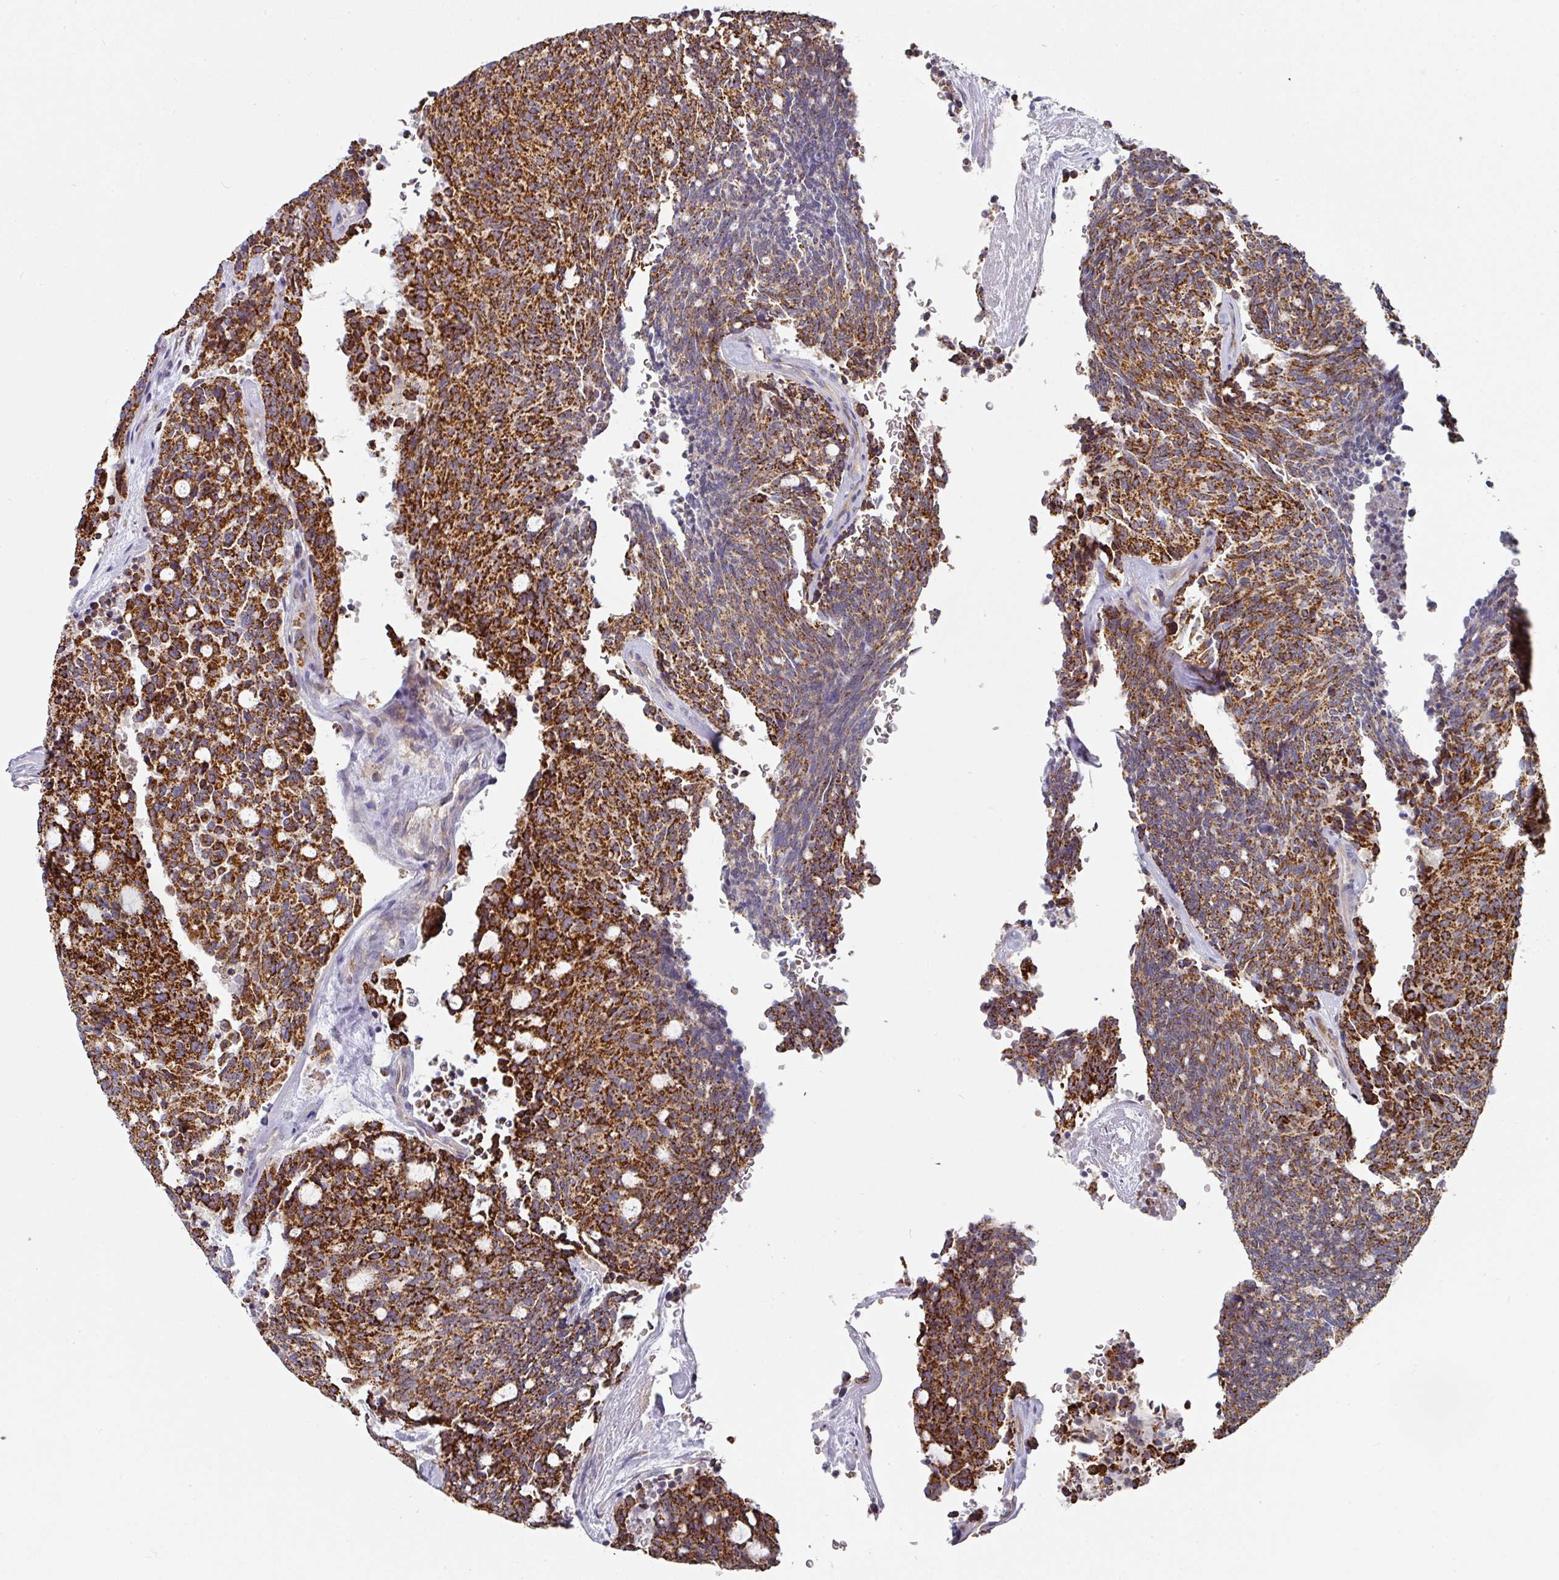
{"staining": {"intensity": "strong", "quantity": ">75%", "location": "cytoplasmic/membranous"}, "tissue": "carcinoid", "cell_type": "Tumor cells", "image_type": "cancer", "snomed": [{"axis": "morphology", "description": "Carcinoid, malignant, NOS"}, {"axis": "topography", "description": "Pancreas"}], "caption": "Human carcinoid (malignant) stained with a brown dye displays strong cytoplasmic/membranous positive expression in approximately >75% of tumor cells.", "gene": "PYROXD2", "patient": {"sex": "female", "age": 54}}